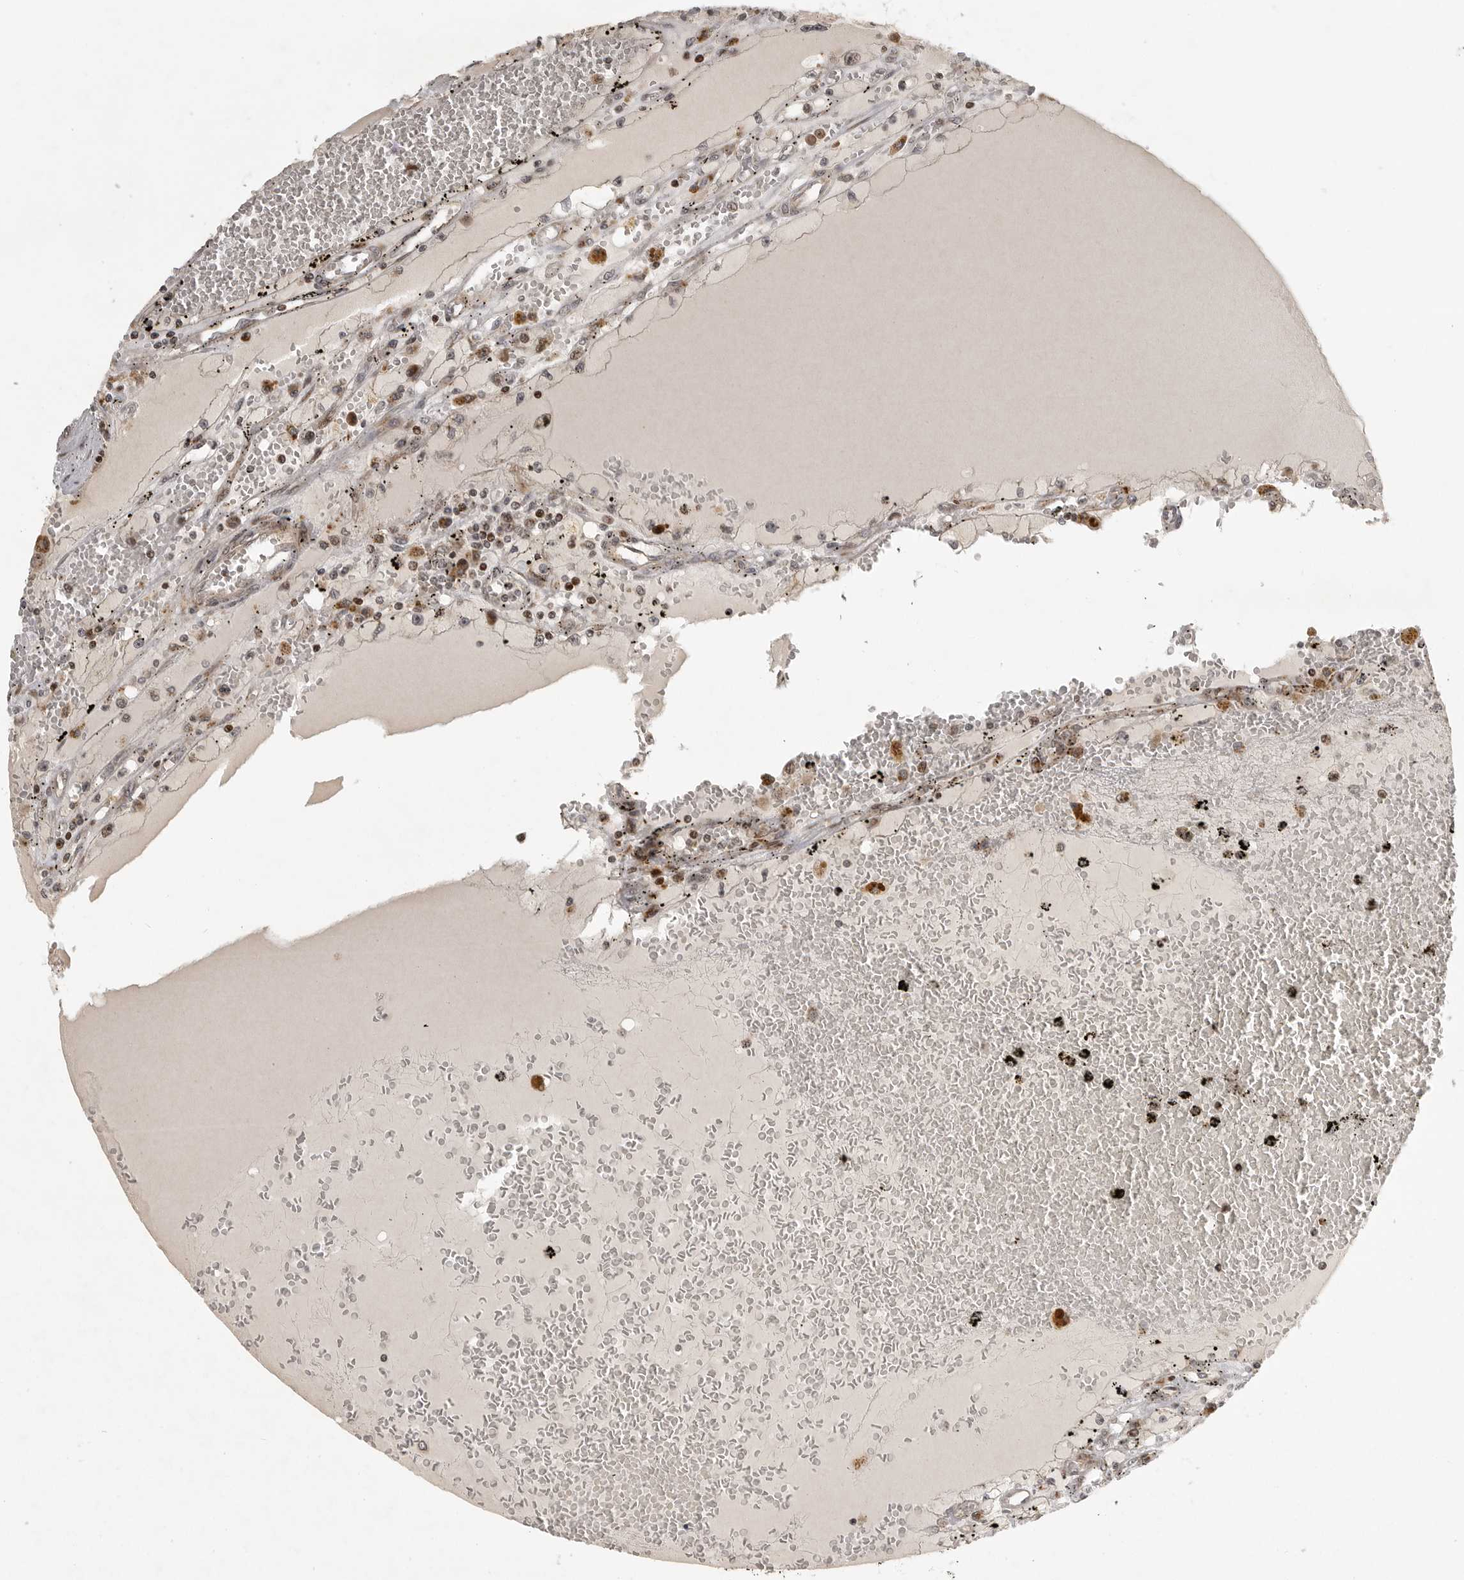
{"staining": {"intensity": "weak", "quantity": ">75%", "location": "cytoplasmic/membranous"}, "tissue": "renal cancer", "cell_type": "Tumor cells", "image_type": "cancer", "snomed": [{"axis": "morphology", "description": "Adenocarcinoma, NOS"}, {"axis": "topography", "description": "Kidney"}], "caption": "Adenocarcinoma (renal) stained for a protein (brown) displays weak cytoplasmic/membranous positive staining in about >75% of tumor cells.", "gene": "NARS2", "patient": {"sex": "male", "age": 56}}